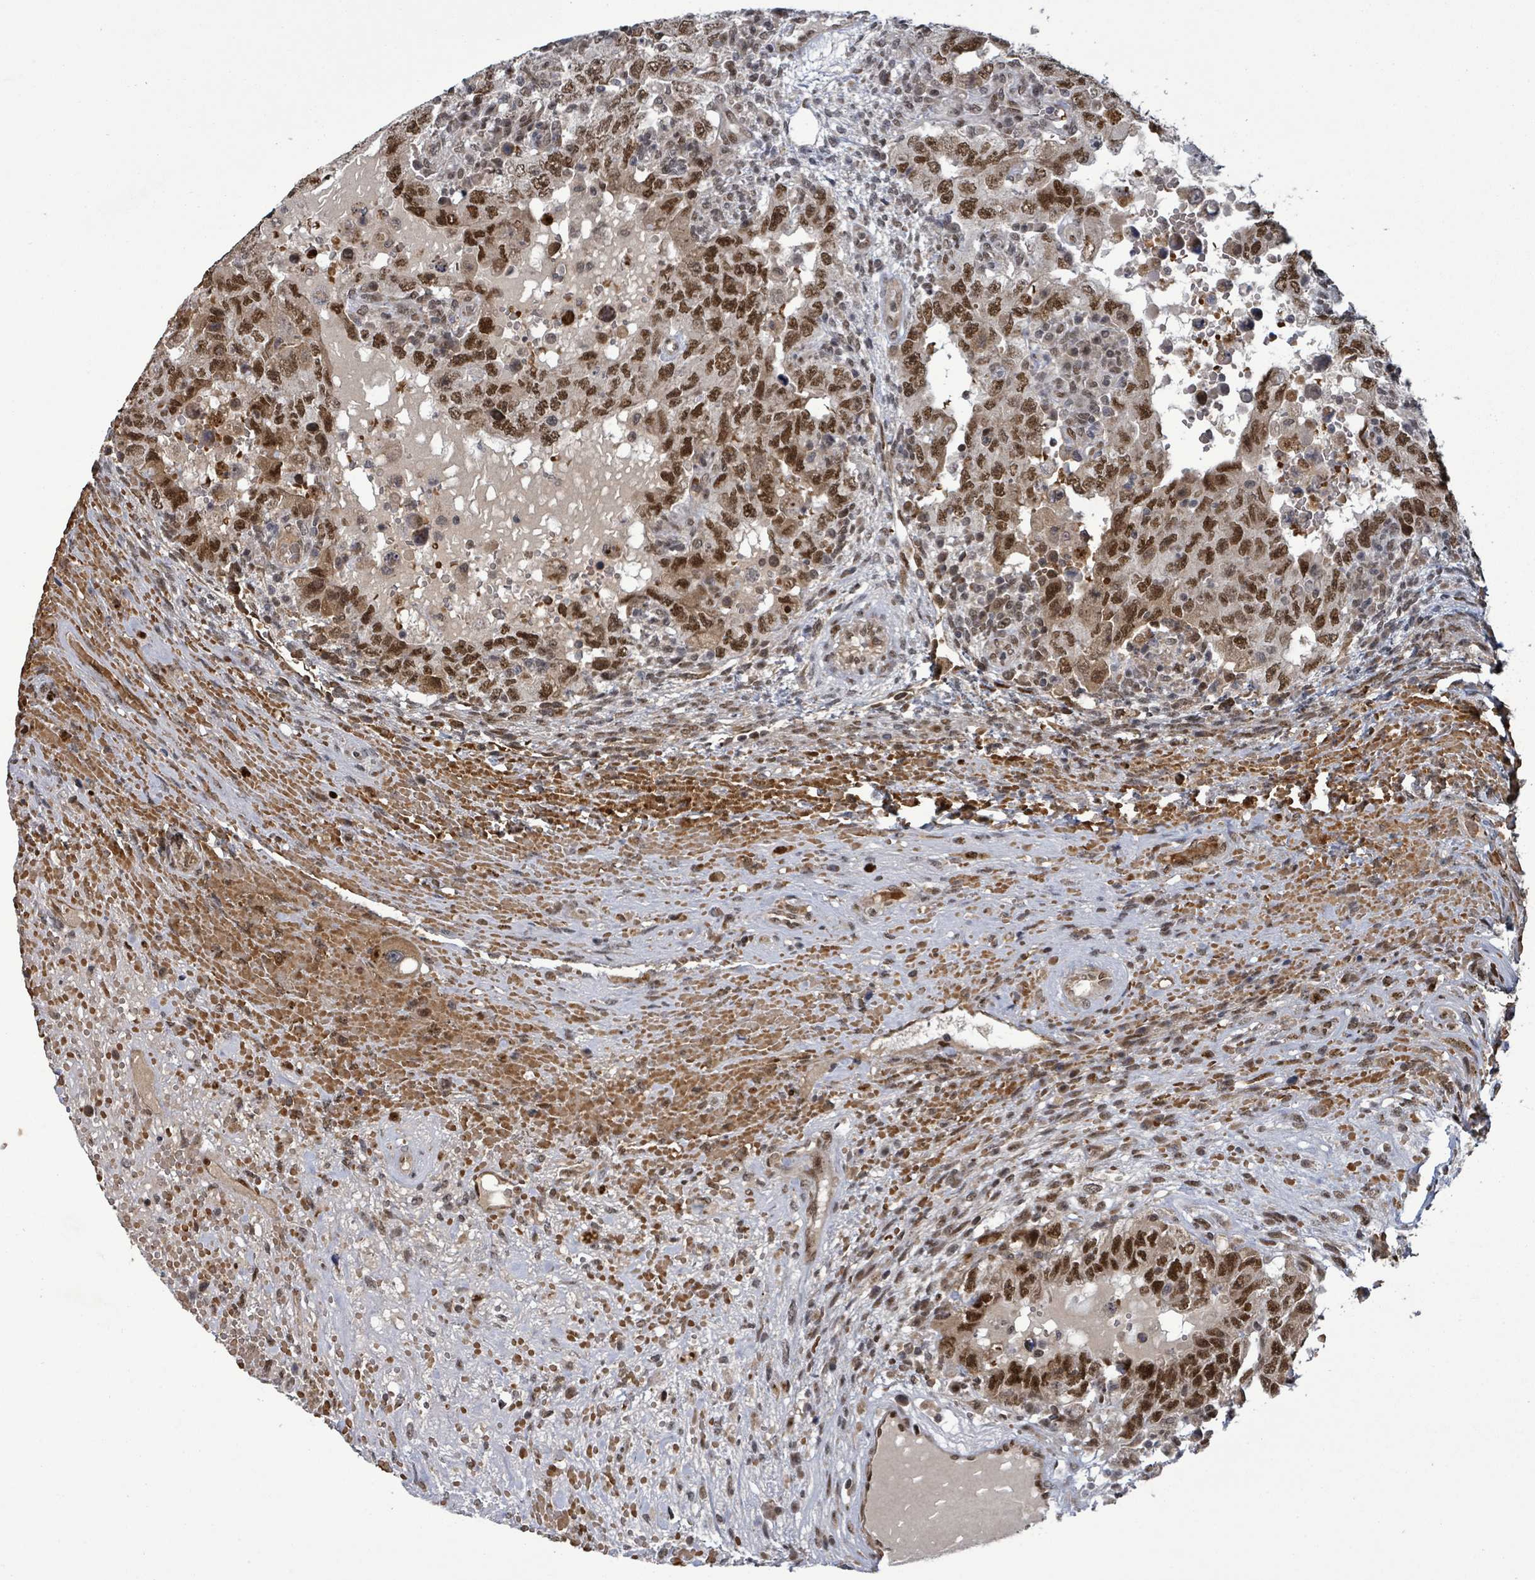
{"staining": {"intensity": "moderate", "quantity": ">75%", "location": "nuclear"}, "tissue": "testis cancer", "cell_type": "Tumor cells", "image_type": "cancer", "snomed": [{"axis": "morphology", "description": "Carcinoma, Embryonal, NOS"}, {"axis": "topography", "description": "Testis"}], "caption": "Immunohistochemical staining of human testis cancer (embryonal carcinoma) exhibits medium levels of moderate nuclear protein staining in about >75% of tumor cells.", "gene": "PATZ1", "patient": {"sex": "male", "age": 26}}